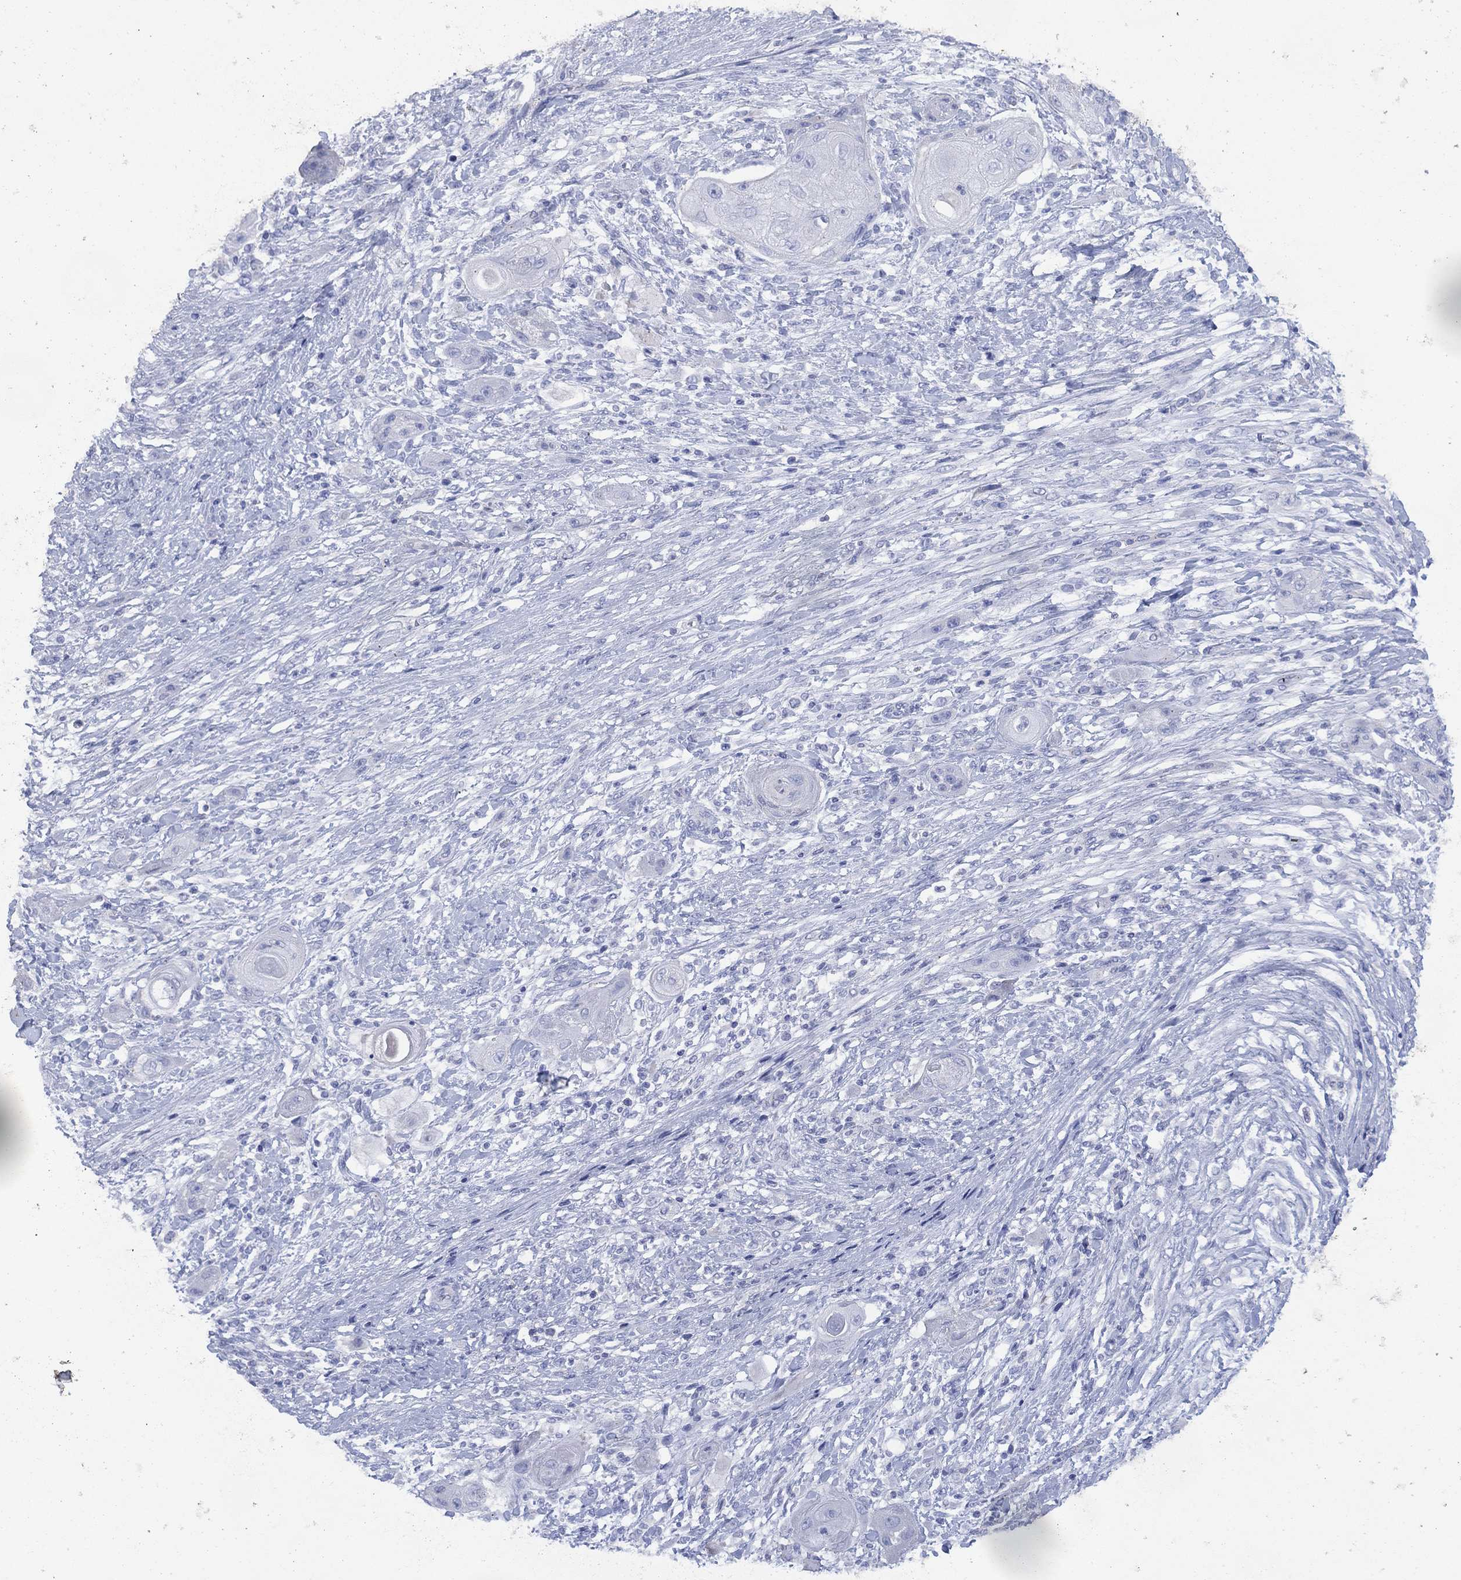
{"staining": {"intensity": "negative", "quantity": "none", "location": "none"}, "tissue": "skin cancer", "cell_type": "Tumor cells", "image_type": "cancer", "snomed": [{"axis": "morphology", "description": "Squamous cell carcinoma, NOS"}, {"axis": "topography", "description": "Skin"}], "caption": "Tumor cells show no significant protein expression in squamous cell carcinoma (skin). (DAB (3,3'-diaminobenzidine) IHC with hematoxylin counter stain).", "gene": "CHRNA3", "patient": {"sex": "male", "age": 62}}